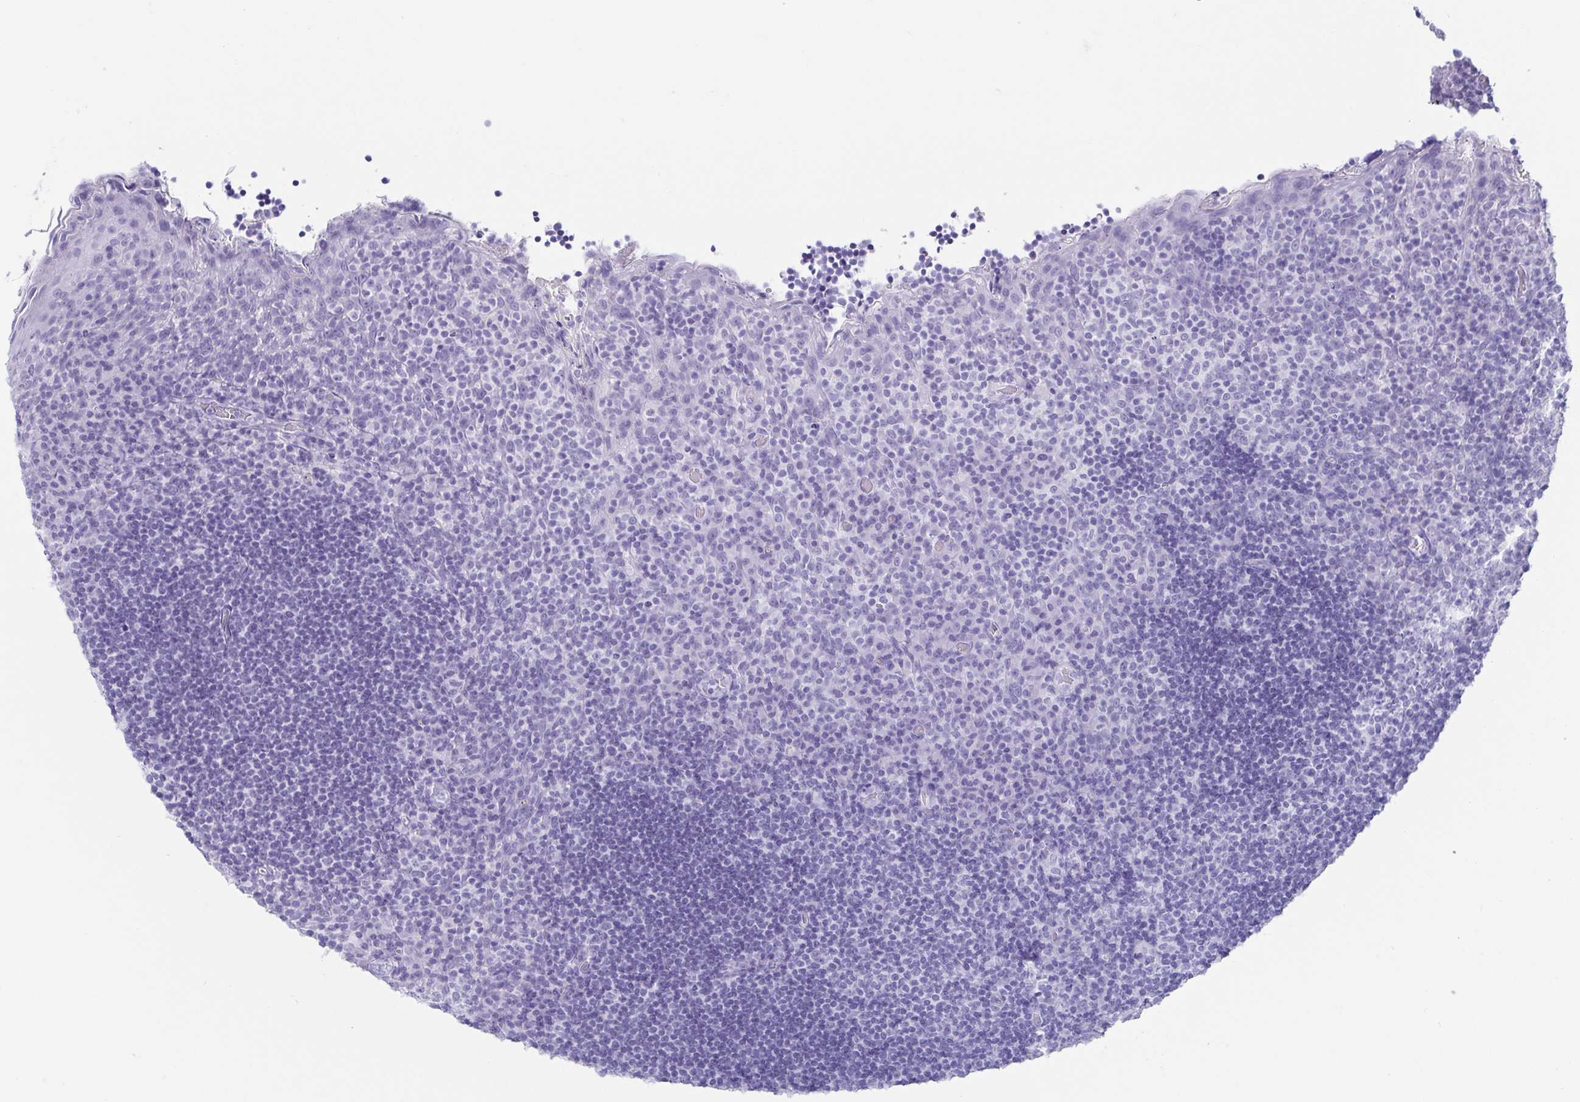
{"staining": {"intensity": "negative", "quantity": "none", "location": "none"}, "tissue": "tonsil", "cell_type": "Germinal center cells", "image_type": "normal", "snomed": [{"axis": "morphology", "description": "Normal tissue, NOS"}, {"axis": "topography", "description": "Tonsil"}], "caption": "Protein analysis of normal tonsil demonstrates no significant positivity in germinal center cells. Nuclei are stained in blue.", "gene": "CD164L2", "patient": {"sex": "male", "age": 17}}